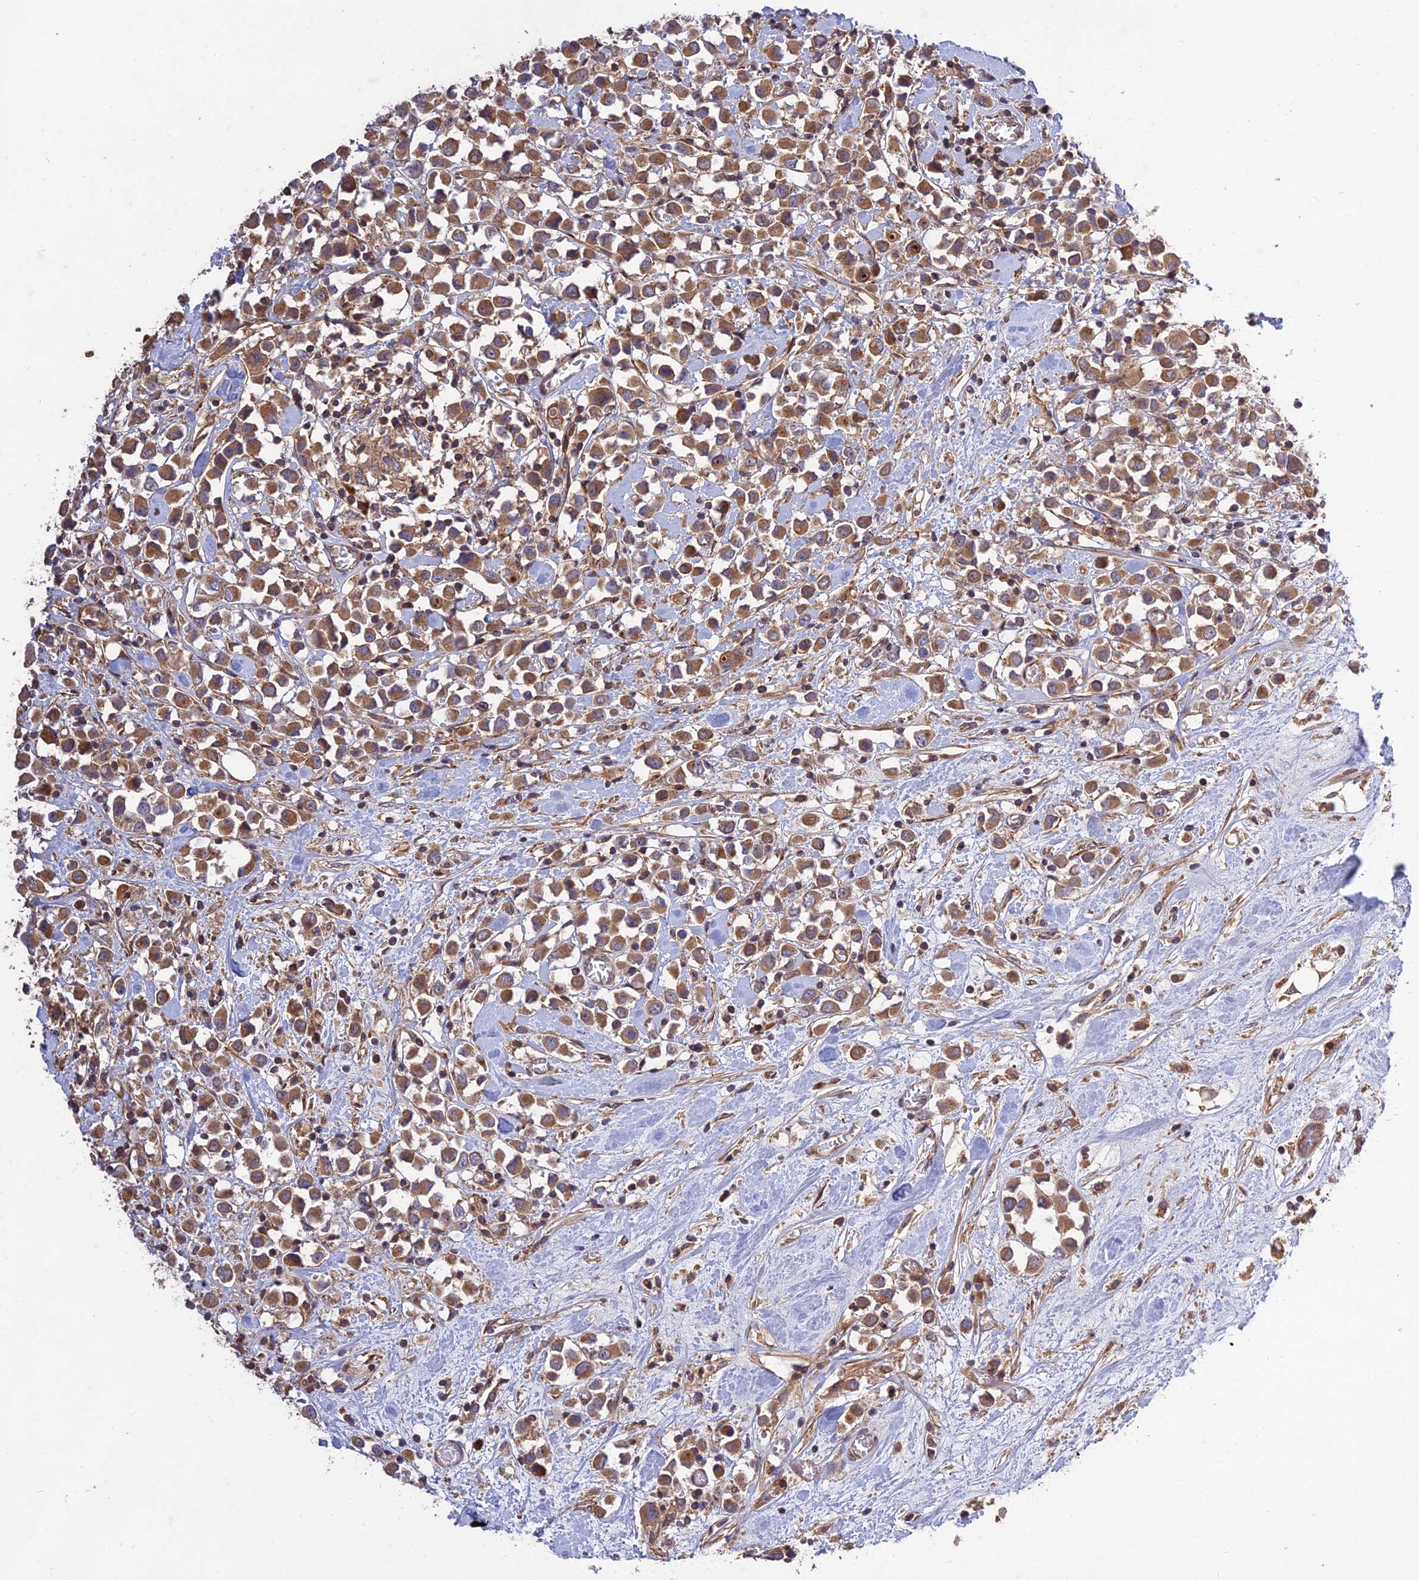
{"staining": {"intensity": "moderate", "quantity": ">75%", "location": "cytoplasmic/membranous"}, "tissue": "breast cancer", "cell_type": "Tumor cells", "image_type": "cancer", "snomed": [{"axis": "morphology", "description": "Duct carcinoma"}, {"axis": "topography", "description": "Breast"}], "caption": "Tumor cells reveal medium levels of moderate cytoplasmic/membranous positivity in approximately >75% of cells in human breast cancer (intraductal carcinoma).", "gene": "TMEM131L", "patient": {"sex": "female", "age": 61}}